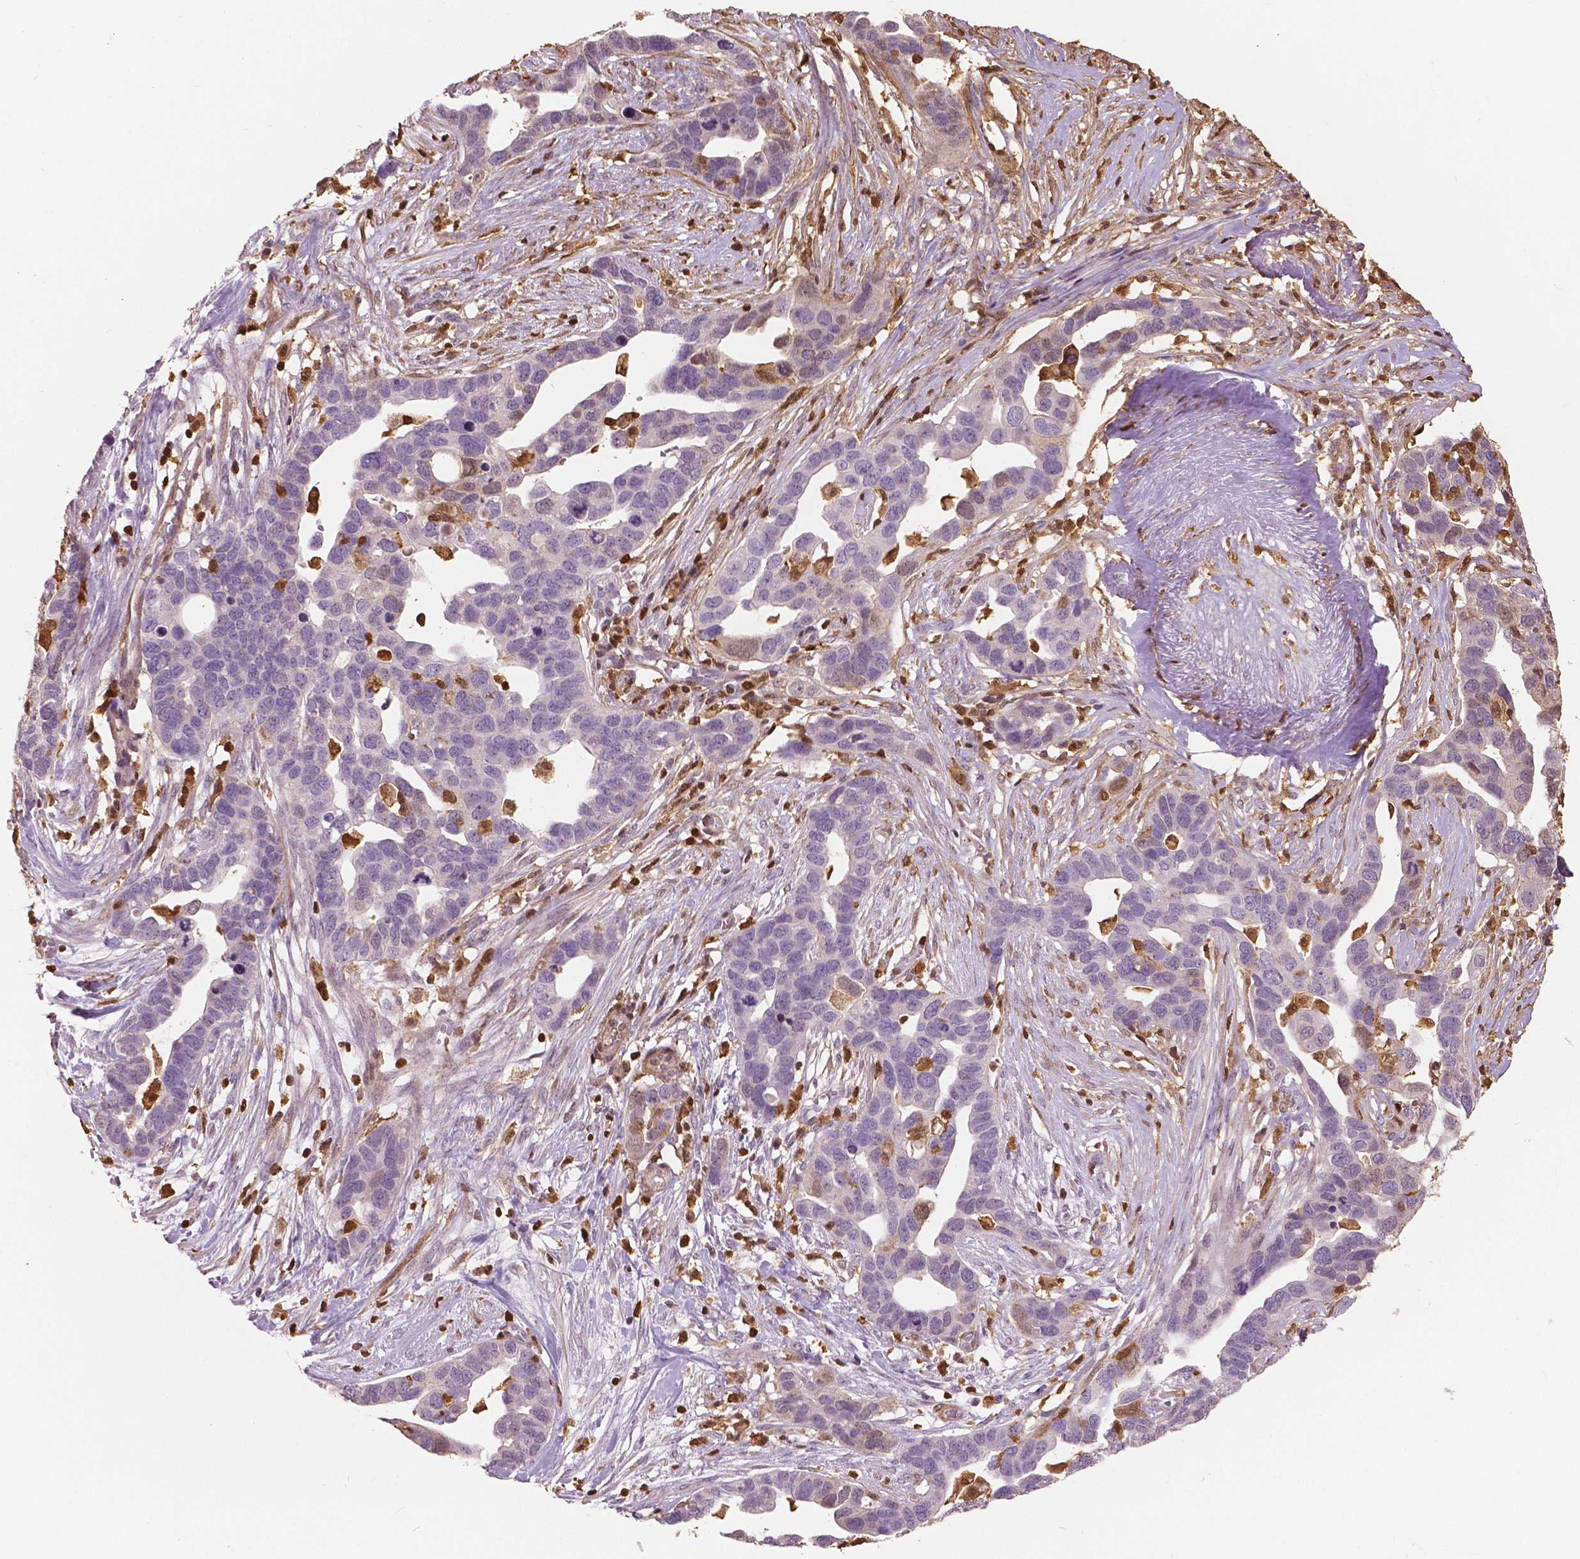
{"staining": {"intensity": "negative", "quantity": "none", "location": "none"}, "tissue": "ovarian cancer", "cell_type": "Tumor cells", "image_type": "cancer", "snomed": [{"axis": "morphology", "description": "Cystadenocarcinoma, serous, NOS"}, {"axis": "topography", "description": "Ovary"}], "caption": "Immunohistochemical staining of human ovarian serous cystadenocarcinoma demonstrates no significant expression in tumor cells.", "gene": "S100A4", "patient": {"sex": "female", "age": 54}}